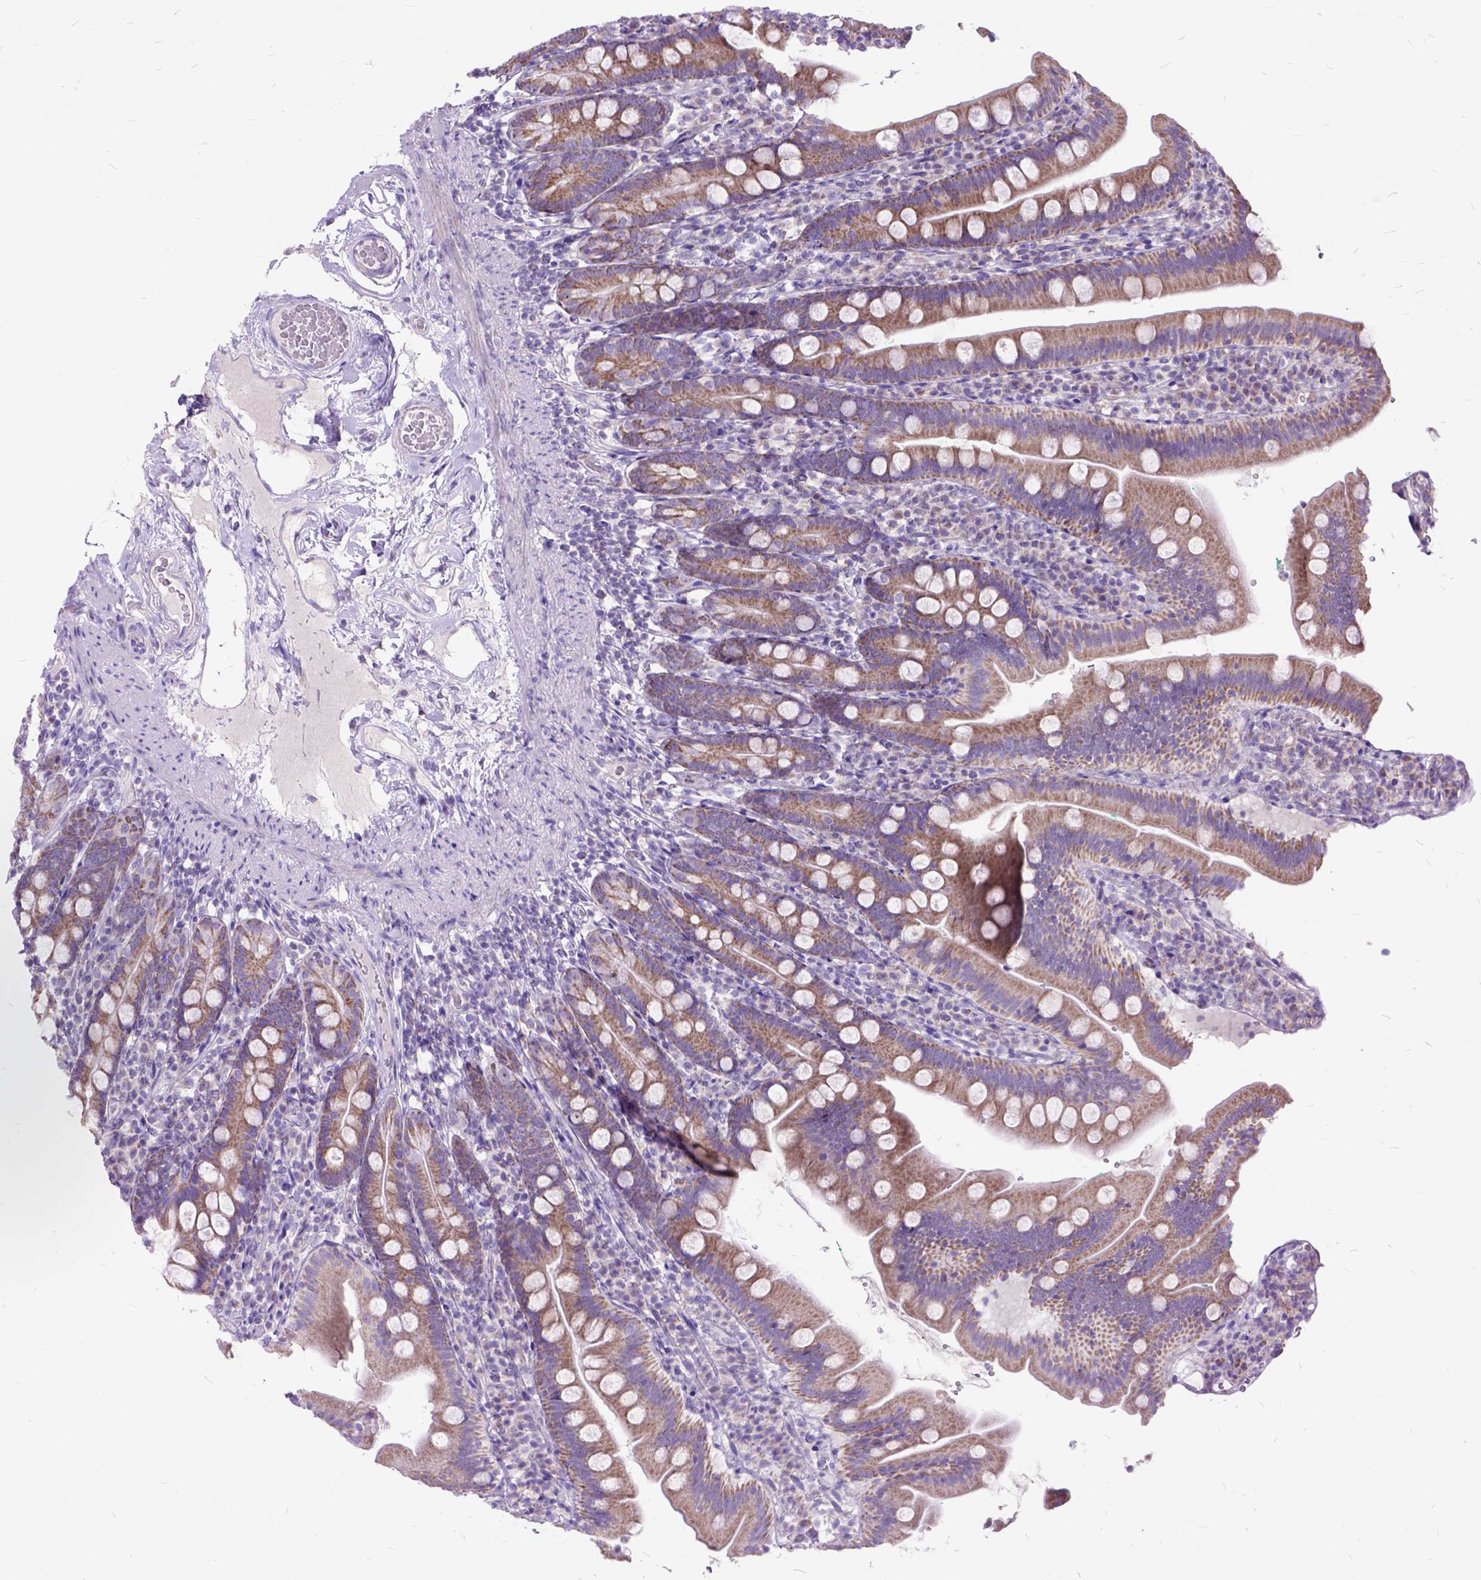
{"staining": {"intensity": "moderate", "quantity": ">75%", "location": "cytoplasmic/membranous"}, "tissue": "duodenum", "cell_type": "Glandular cells", "image_type": "normal", "snomed": [{"axis": "morphology", "description": "Normal tissue, NOS"}, {"axis": "topography", "description": "Duodenum"}], "caption": "This is a histology image of IHC staining of normal duodenum, which shows moderate expression in the cytoplasmic/membranous of glandular cells.", "gene": "CTAG2", "patient": {"sex": "female", "age": 67}}